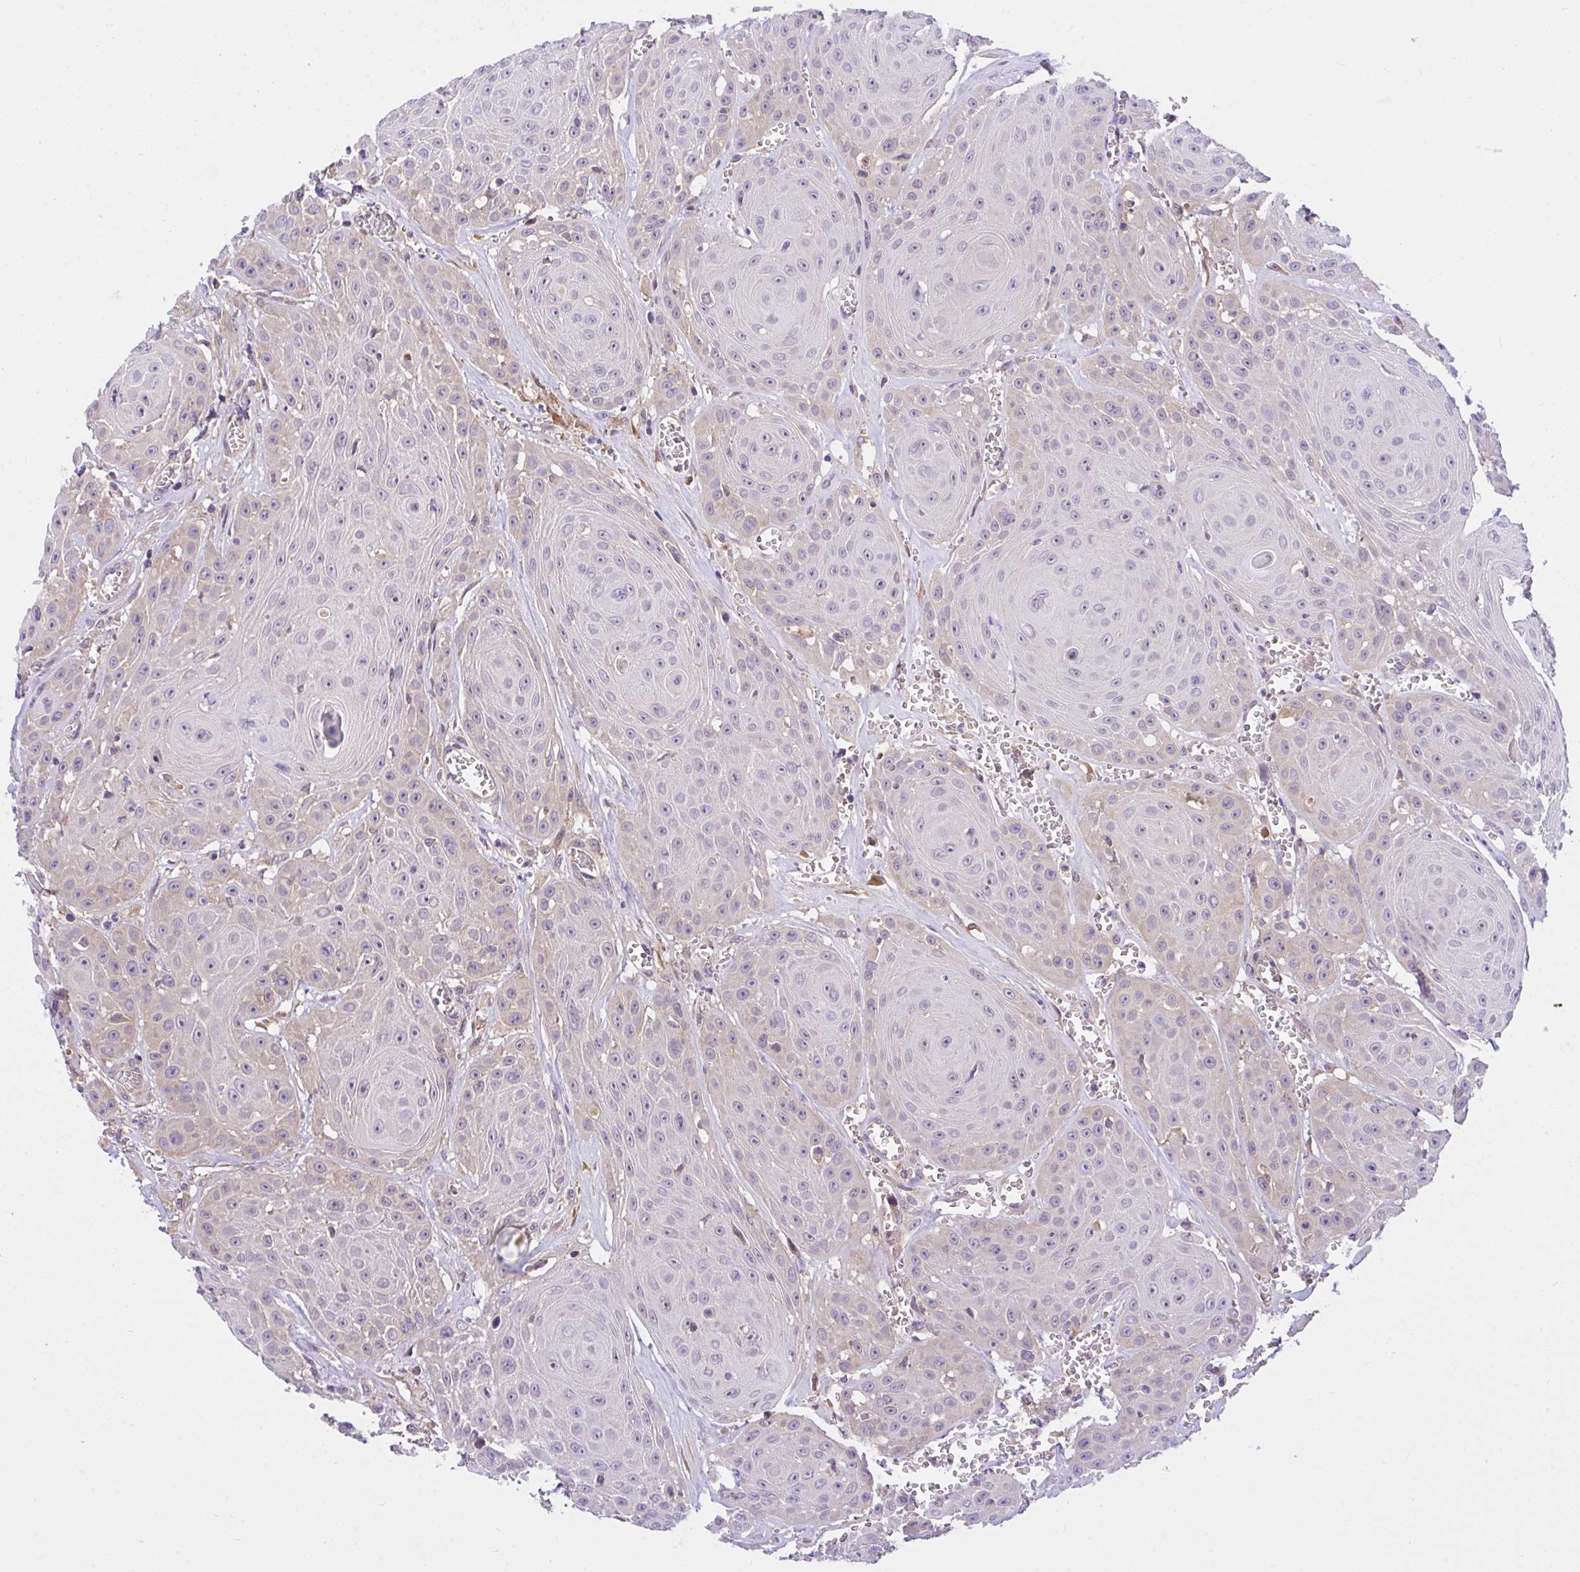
{"staining": {"intensity": "weak", "quantity": "<25%", "location": "cytoplasmic/membranous"}, "tissue": "head and neck cancer", "cell_type": "Tumor cells", "image_type": "cancer", "snomed": [{"axis": "morphology", "description": "Squamous cell carcinoma, NOS"}, {"axis": "topography", "description": "Oral tissue"}, {"axis": "topography", "description": "Head-Neck"}], "caption": "DAB (3,3'-diaminobenzidine) immunohistochemical staining of human head and neck cancer demonstrates no significant expression in tumor cells.", "gene": "TLN2", "patient": {"sex": "male", "age": 81}}